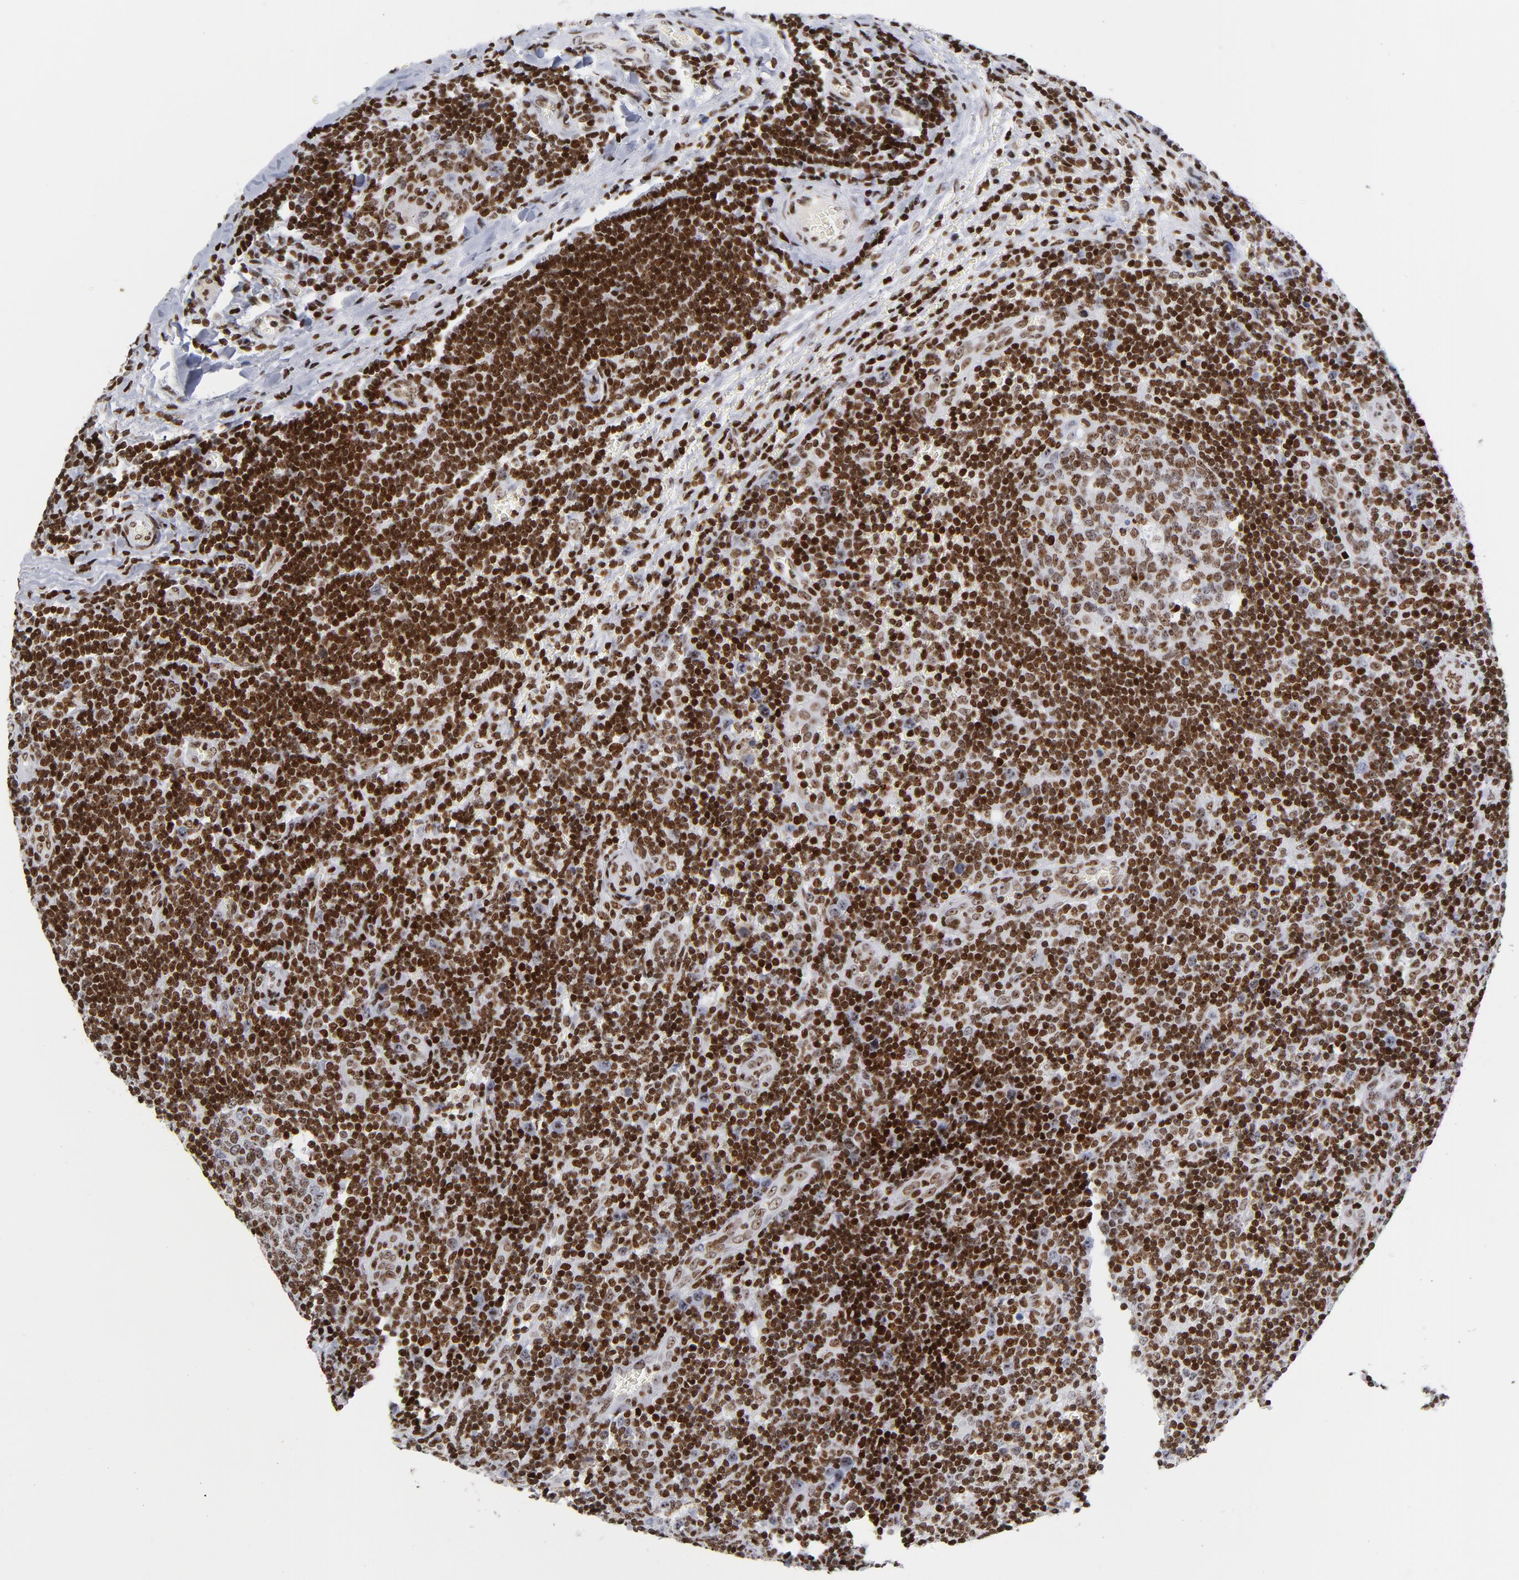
{"staining": {"intensity": "strong", "quantity": ">75%", "location": "nuclear"}, "tissue": "lymph node", "cell_type": "Germinal center cells", "image_type": "normal", "snomed": [{"axis": "morphology", "description": "Normal tissue, NOS"}, {"axis": "topography", "description": "Lymph node"}, {"axis": "topography", "description": "Salivary gland"}], "caption": "Protein staining demonstrates strong nuclear positivity in approximately >75% of germinal center cells in normal lymph node. The staining is performed using DAB (3,3'-diaminobenzidine) brown chromogen to label protein expression. The nuclei are counter-stained blue using hematoxylin.", "gene": "TOP2B", "patient": {"sex": "male", "age": 8}}